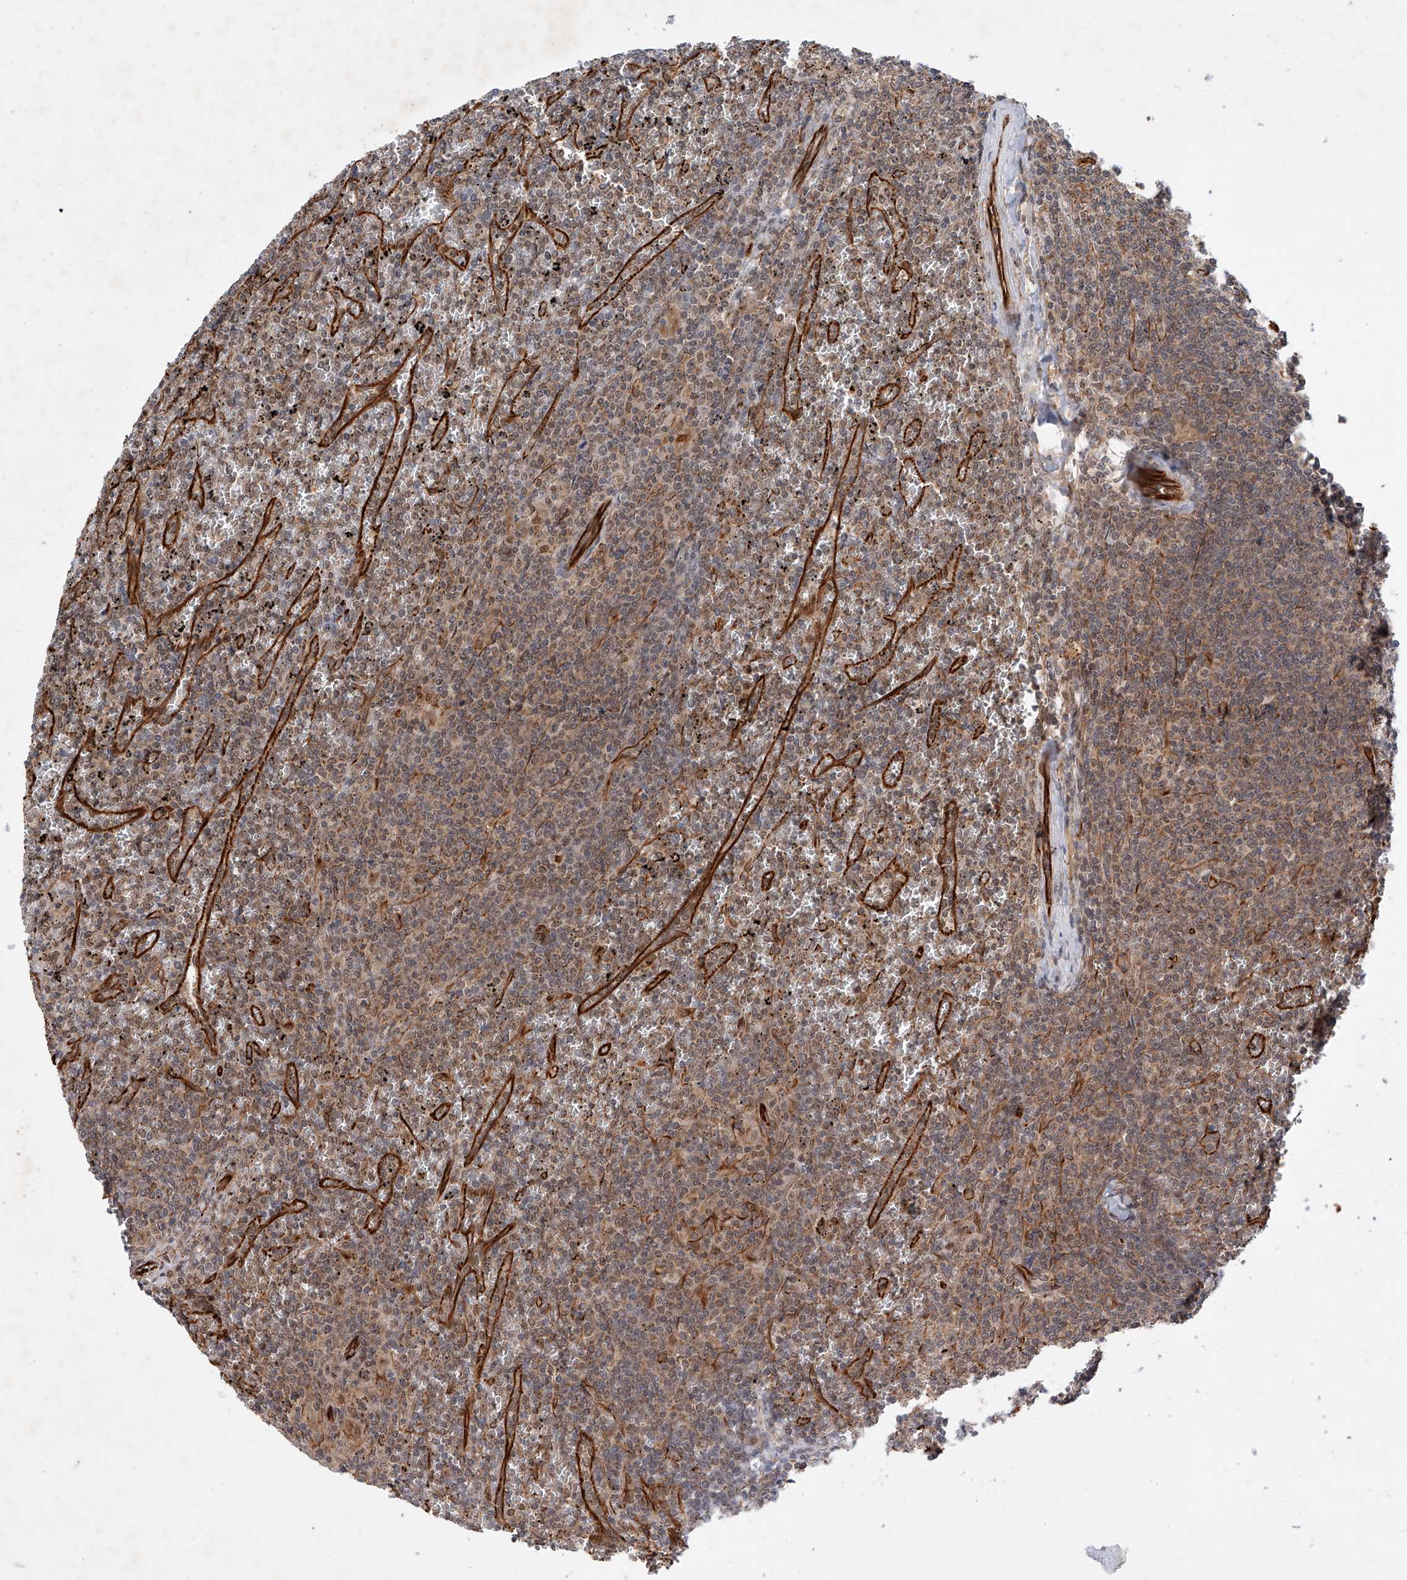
{"staining": {"intensity": "weak", "quantity": "25%-75%", "location": "nuclear"}, "tissue": "lymphoma", "cell_type": "Tumor cells", "image_type": "cancer", "snomed": [{"axis": "morphology", "description": "Malignant lymphoma, non-Hodgkin's type, Low grade"}, {"axis": "topography", "description": "Spleen"}], "caption": "A histopathology image of low-grade malignant lymphoma, non-Hodgkin's type stained for a protein displays weak nuclear brown staining in tumor cells. (IHC, brightfield microscopy, high magnification).", "gene": "AMD1", "patient": {"sex": "female", "age": 19}}